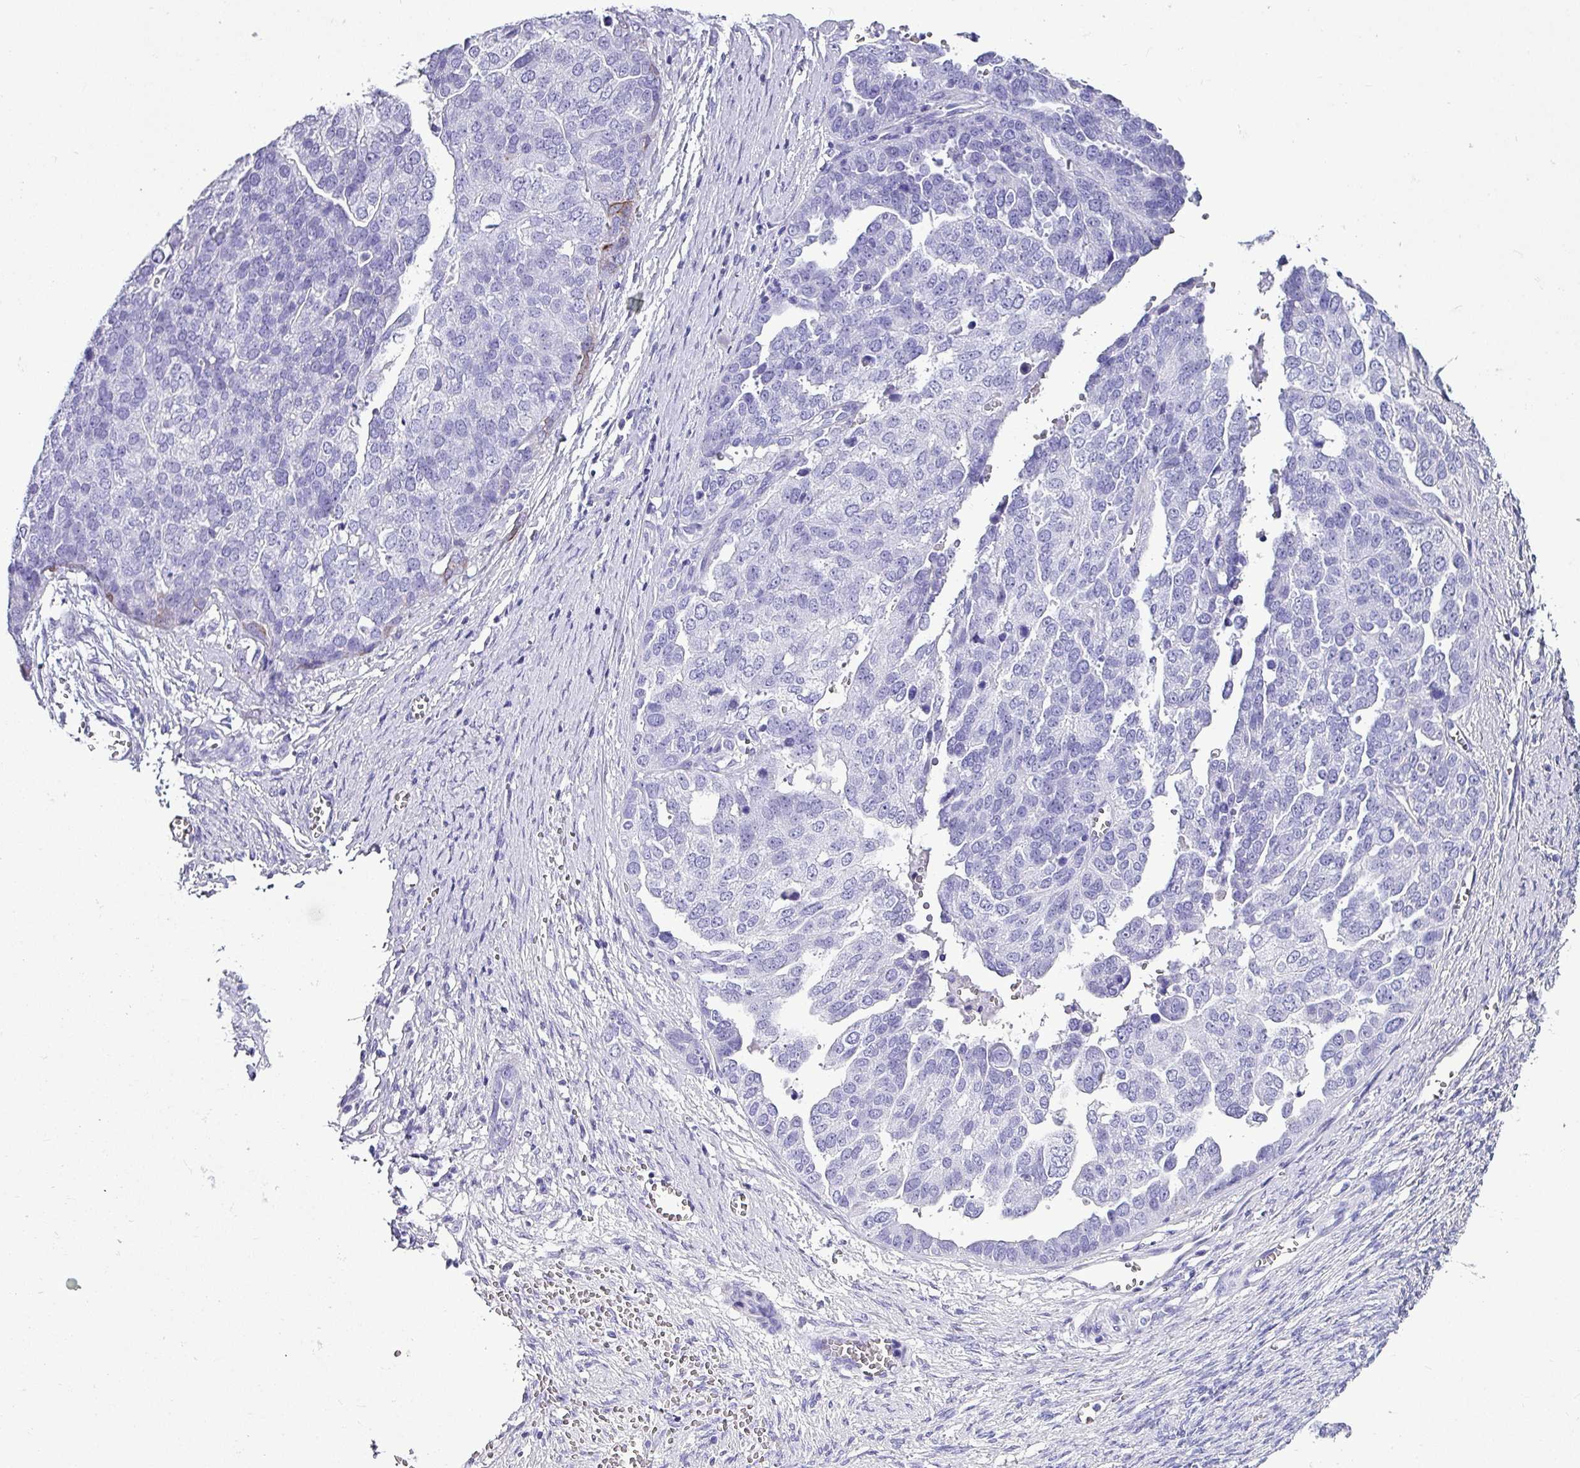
{"staining": {"intensity": "negative", "quantity": "none", "location": "none"}, "tissue": "ovarian cancer", "cell_type": "Tumor cells", "image_type": "cancer", "snomed": [{"axis": "morphology", "description": "Cystadenocarcinoma, serous, NOS"}, {"axis": "topography", "description": "Ovary"}], "caption": "Protein analysis of ovarian cancer (serous cystadenocarcinoma) reveals no significant positivity in tumor cells.", "gene": "KRT6C", "patient": {"sex": "female", "age": 44}}